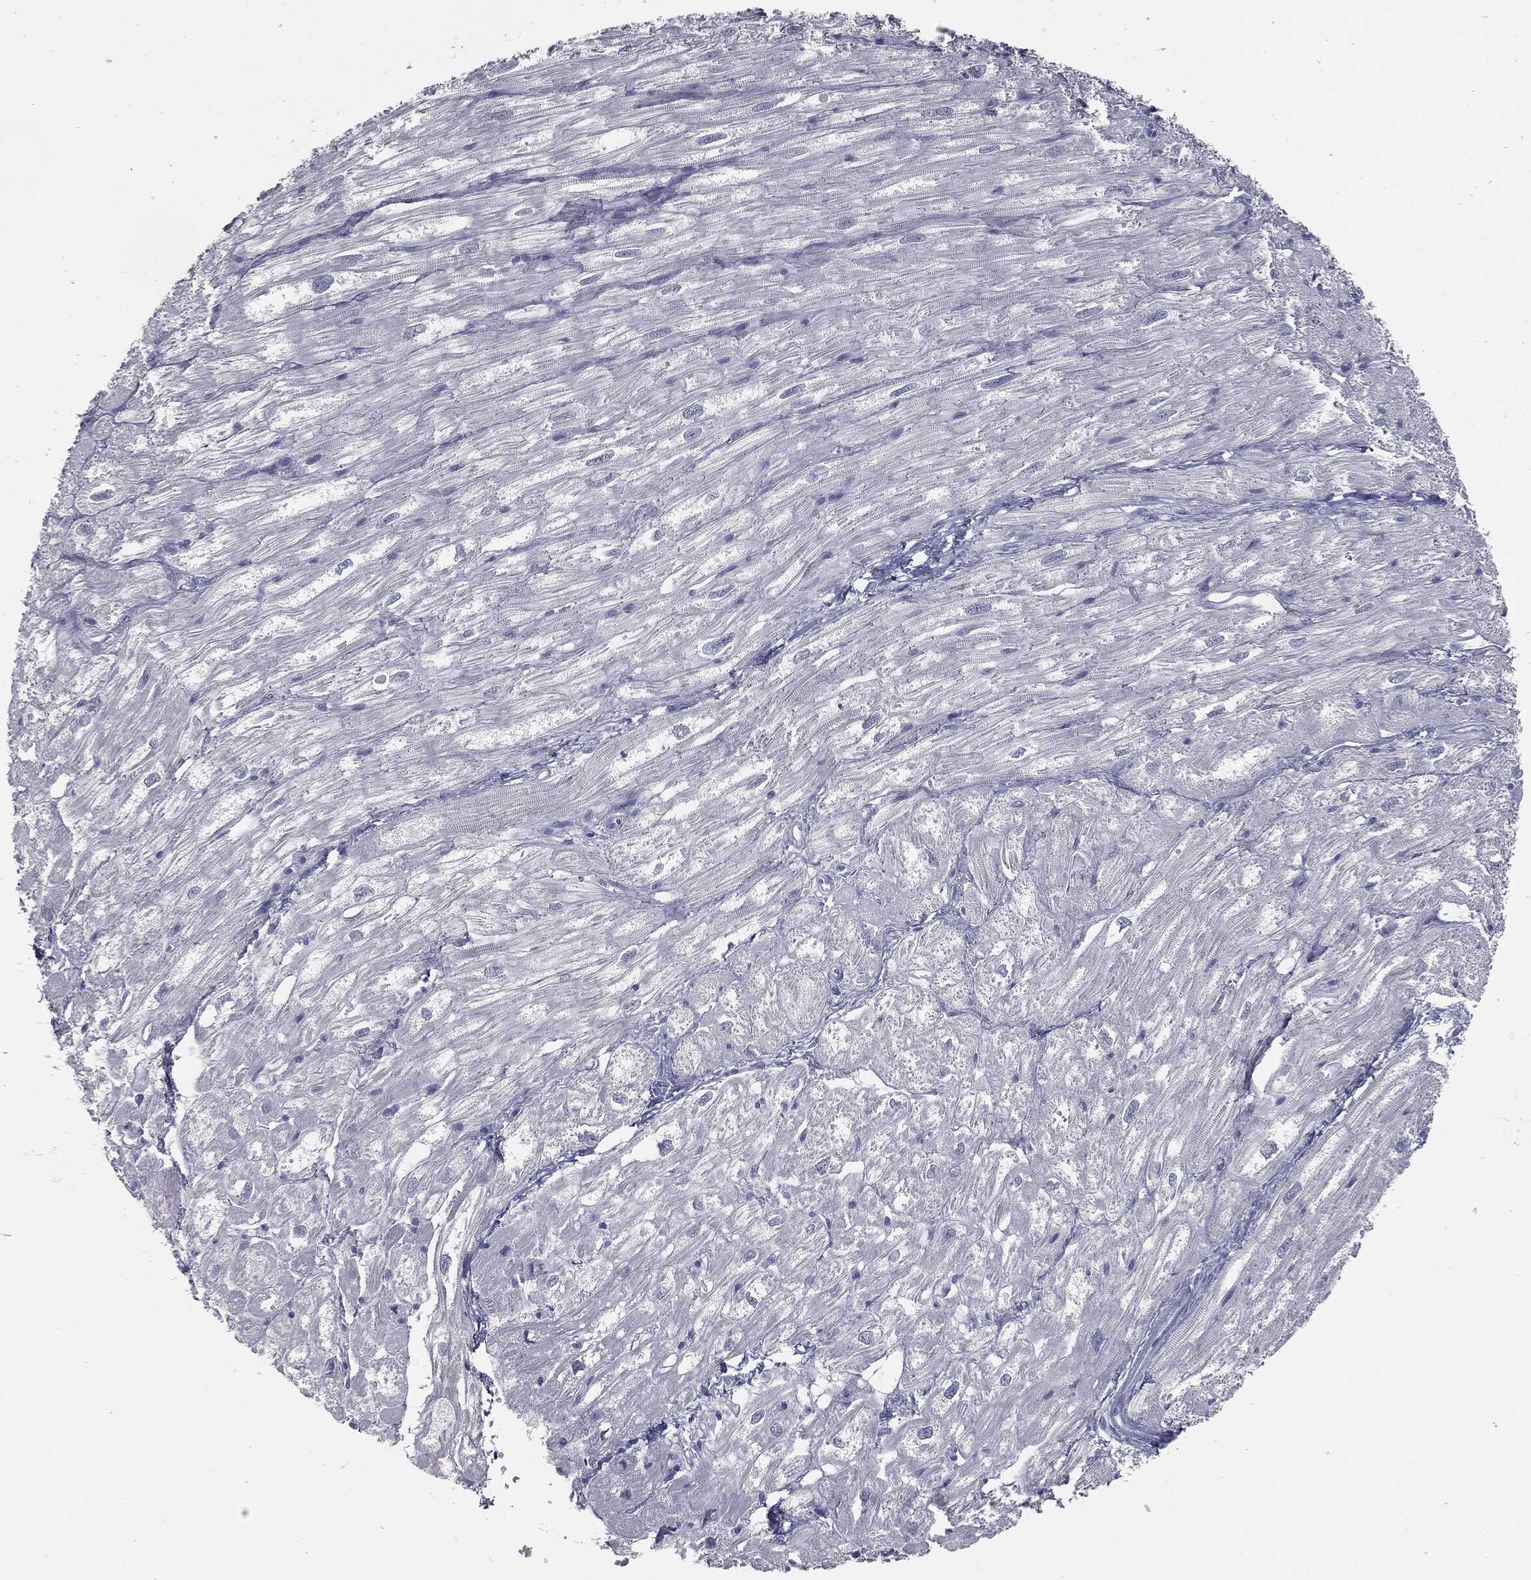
{"staining": {"intensity": "negative", "quantity": "none", "location": "none"}, "tissue": "heart muscle", "cell_type": "Cardiomyocytes", "image_type": "normal", "snomed": [{"axis": "morphology", "description": "Normal tissue, NOS"}, {"axis": "topography", "description": "Heart"}], "caption": "This is an immunohistochemistry histopathology image of normal heart muscle. There is no staining in cardiomyocytes.", "gene": "PRAME", "patient": {"sex": "male", "age": 62}}